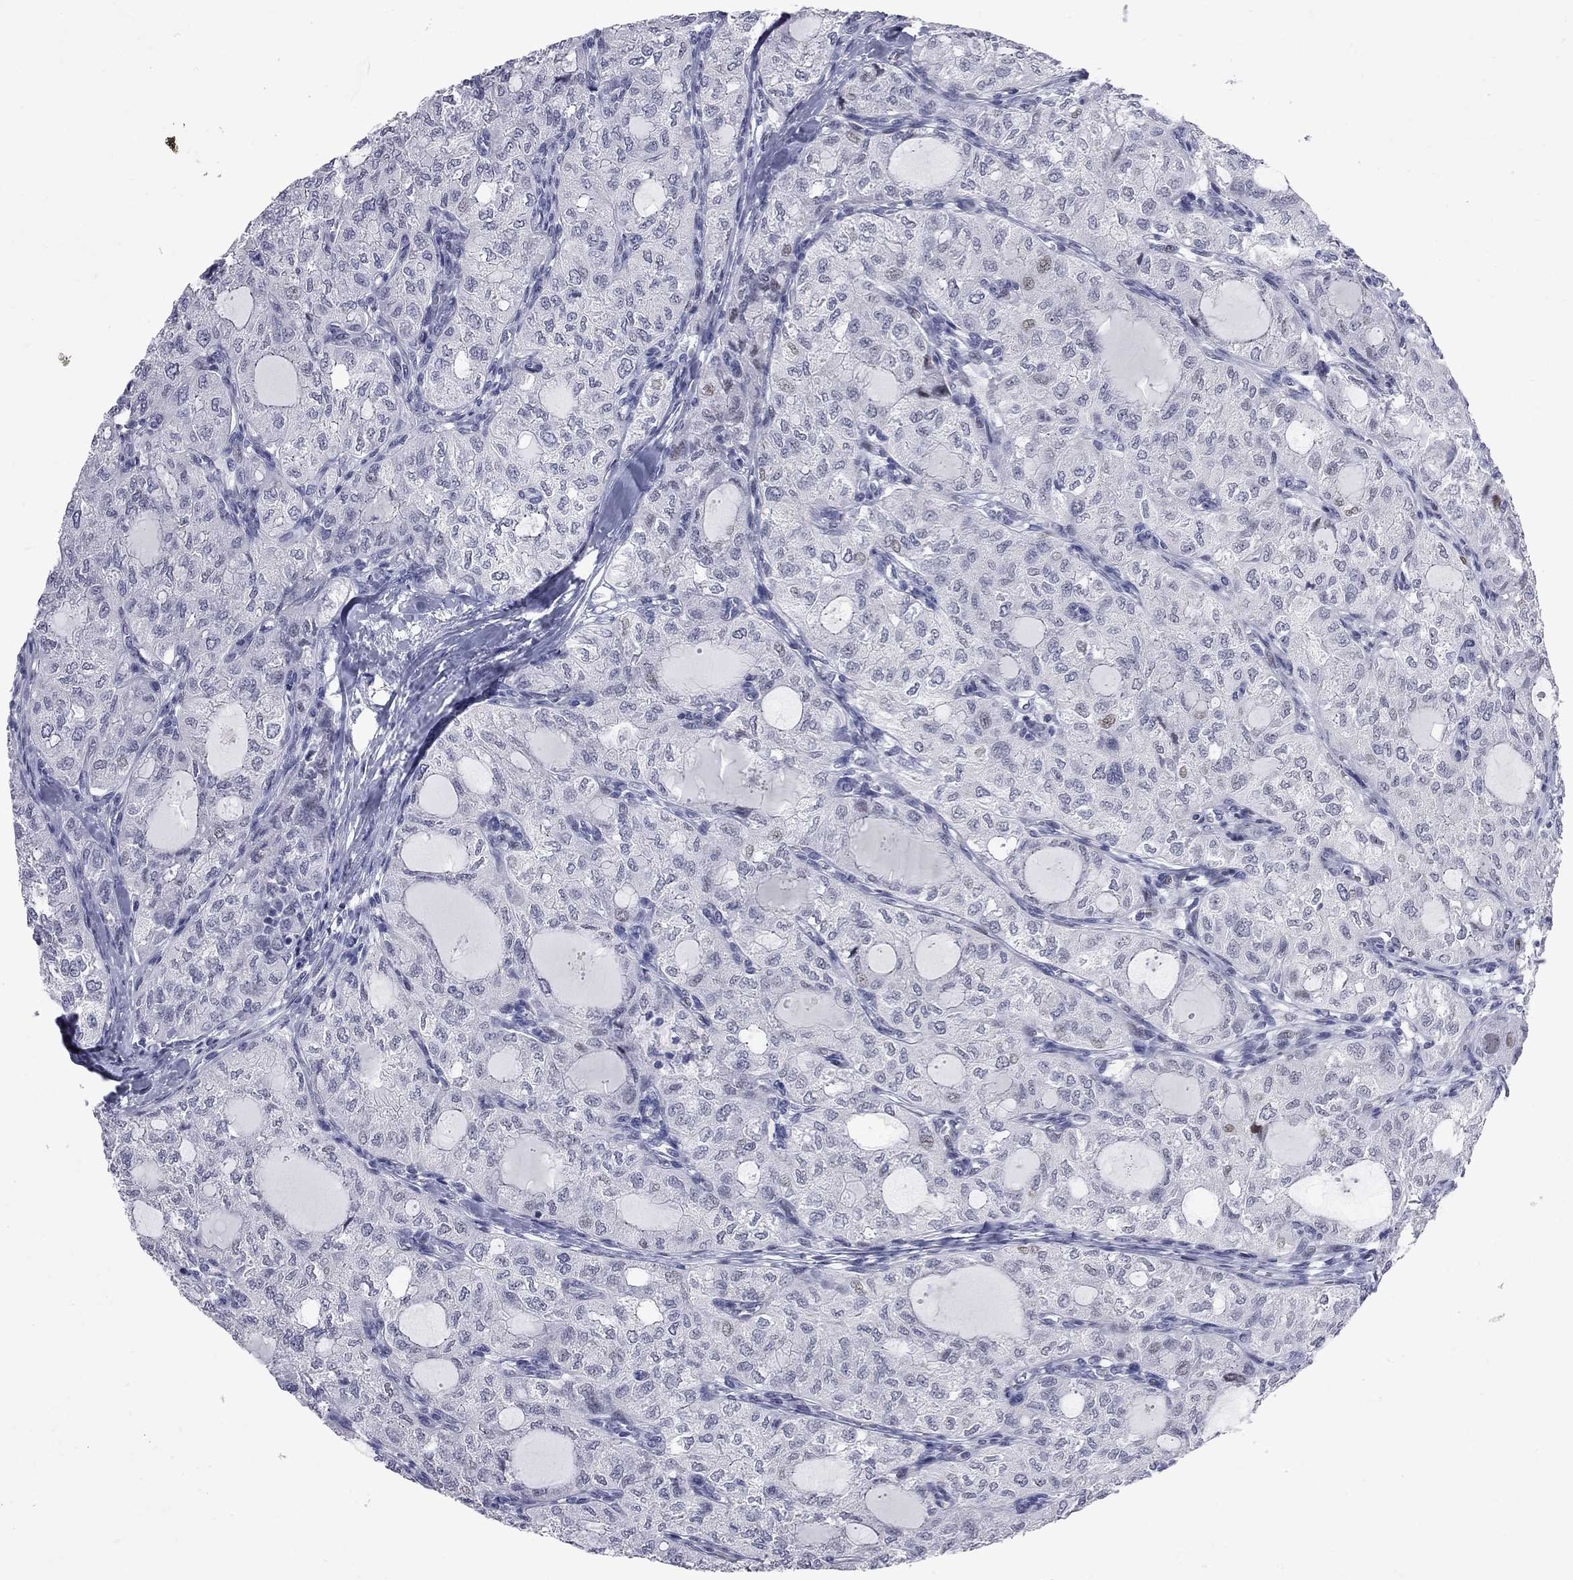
{"staining": {"intensity": "negative", "quantity": "none", "location": "none"}, "tissue": "thyroid cancer", "cell_type": "Tumor cells", "image_type": "cancer", "snomed": [{"axis": "morphology", "description": "Follicular adenoma carcinoma, NOS"}, {"axis": "topography", "description": "Thyroid gland"}], "caption": "Immunohistochemical staining of human thyroid follicular adenoma carcinoma shows no significant positivity in tumor cells. The staining was performed using DAB to visualize the protein expression in brown, while the nuclei were stained in blue with hematoxylin (Magnification: 20x).", "gene": "ZNF154", "patient": {"sex": "male", "age": 75}}